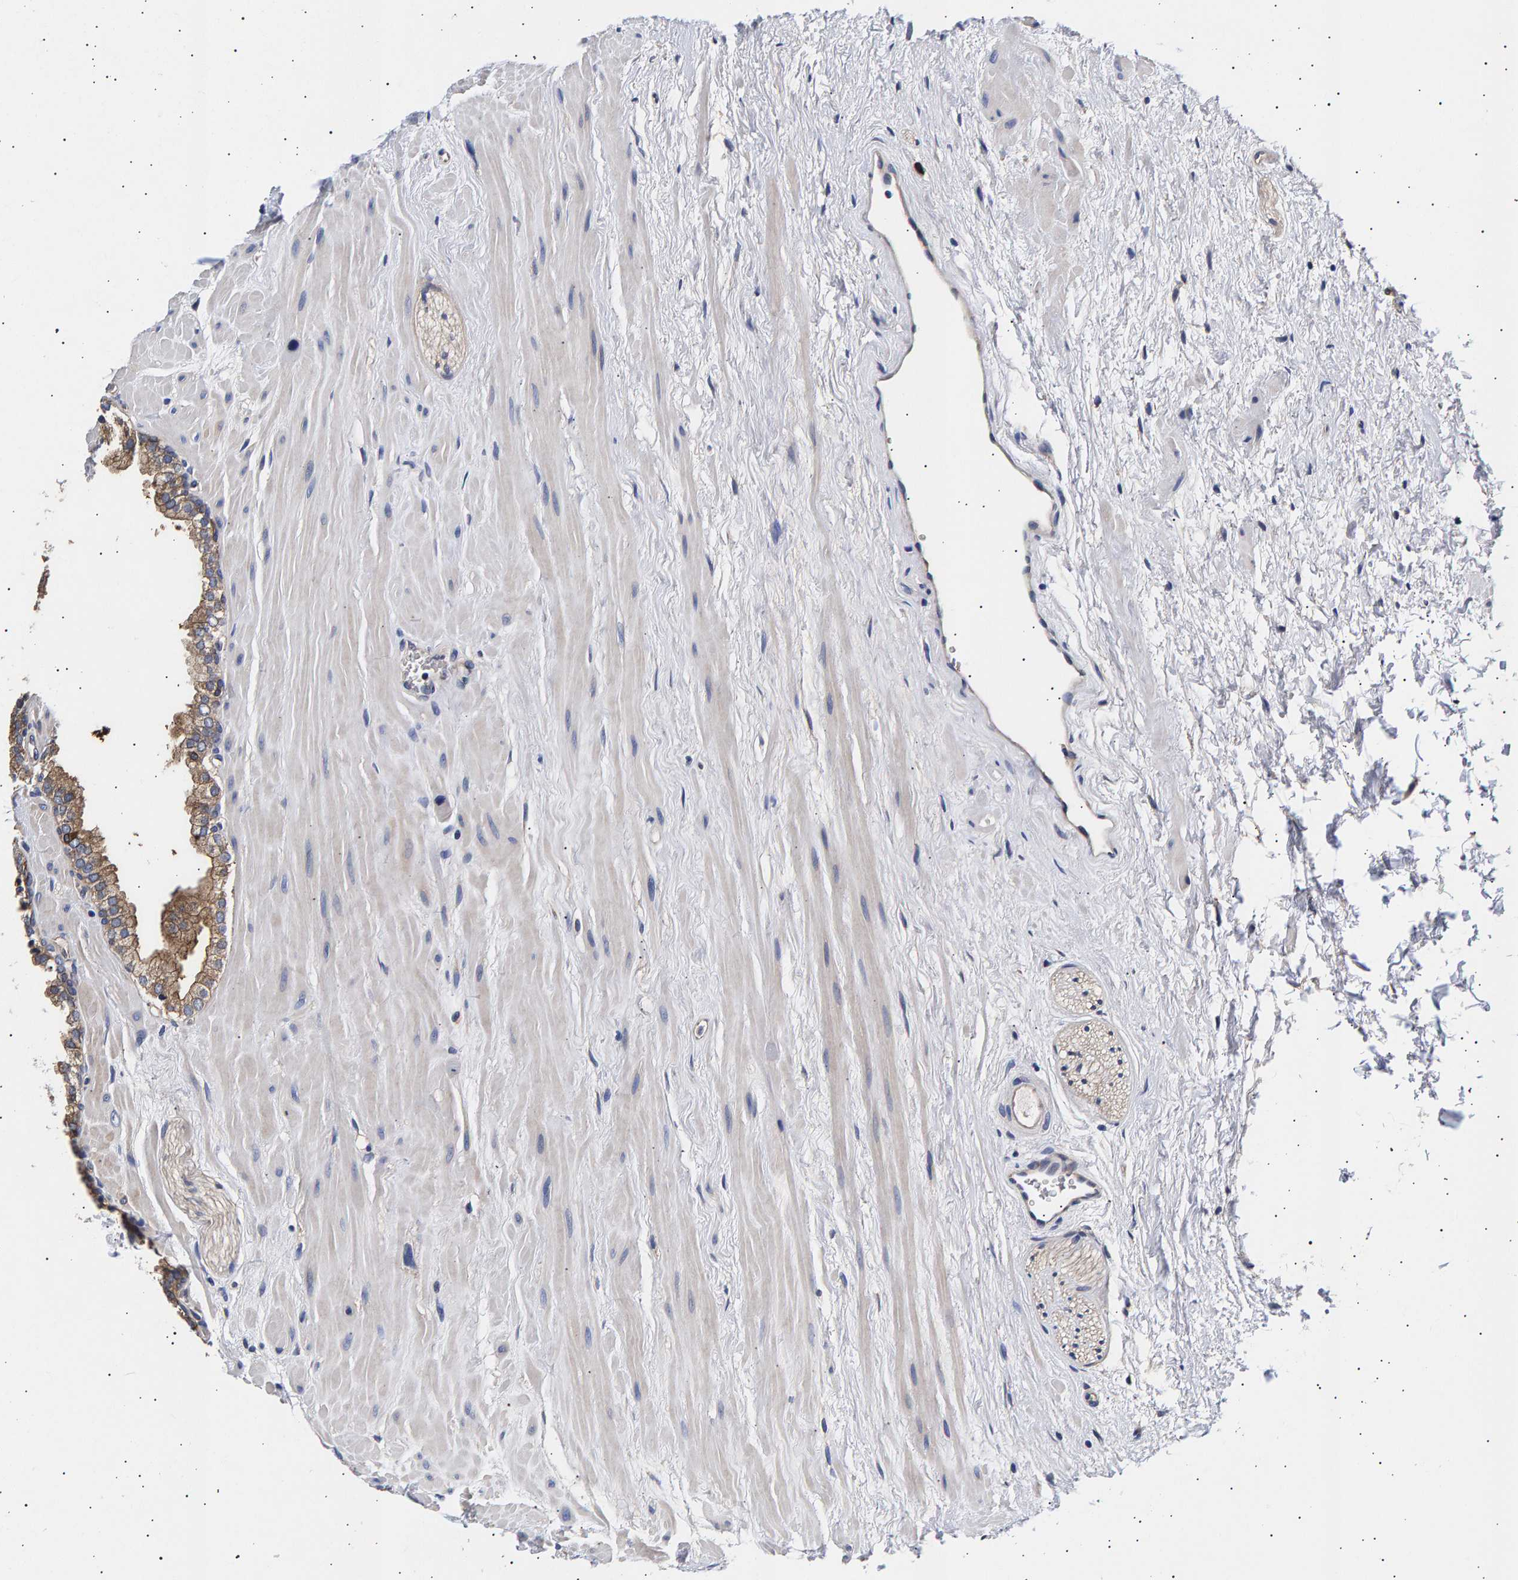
{"staining": {"intensity": "moderate", "quantity": ">75%", "location": "cytoplasmic/membranous"}, "tissue": "prostate", "cell_type": "Glandular cells", "image_type": "normal", "snomed": [{"axis": "morphology", "description": "Normal tissue, NOS"}, {"axis": "morphology", "description": "Urothelial carcinoma, Low grade"}, {"axis": "topography", "description": "Urinary bladder"}, {"axis": "topography", "description": "Prostate"}], "caption": "High-power microscopy captured an immunohistochemistry (IHC) histopathology image of normal prostate, revealing moderate cytoplasmic/membranous staining in approximately >75% of glandular cells.", "gene": "ANKRD40", "patient": {"sex": "male", "age": 60}}